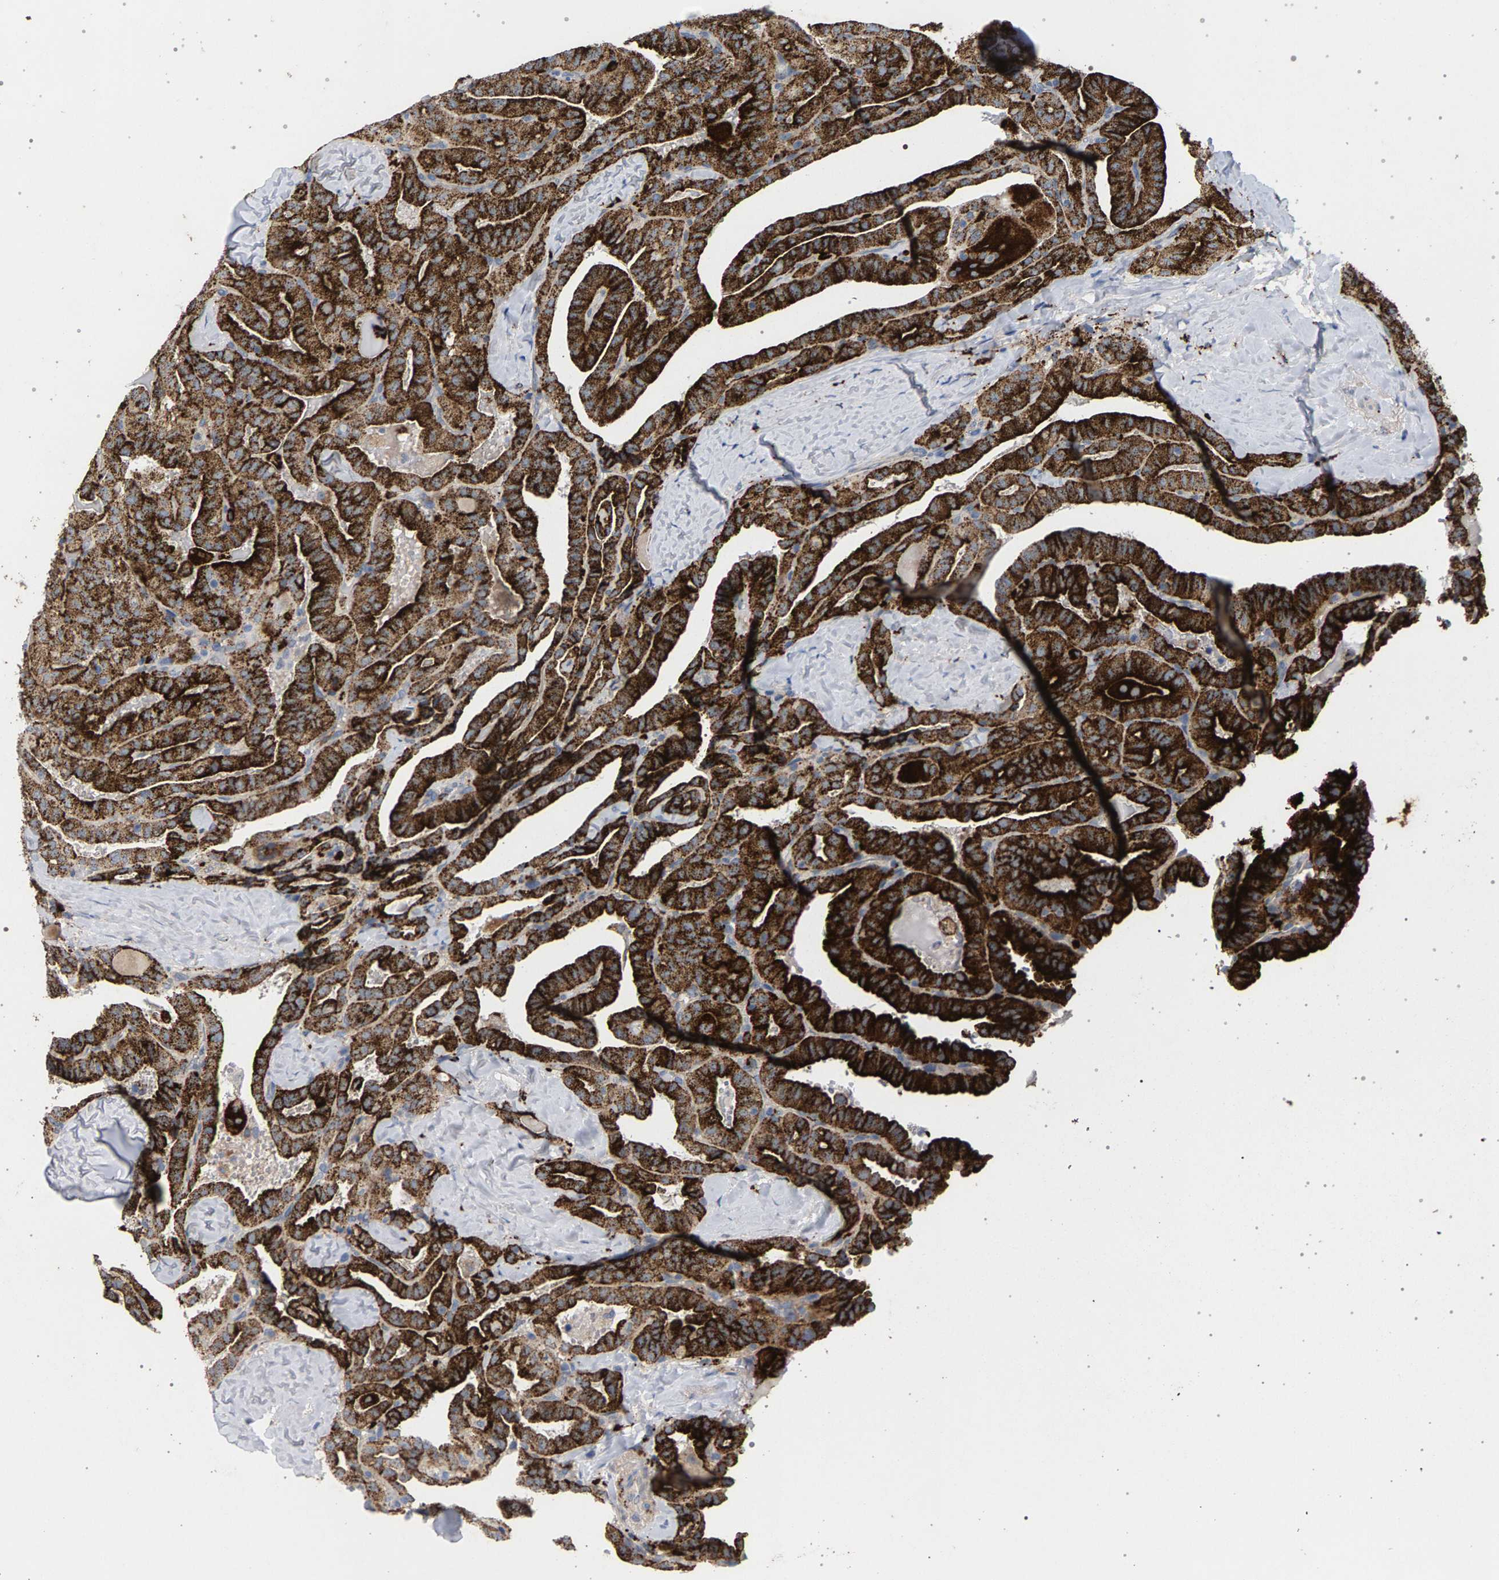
{"staining": {"intensity": "strong", "quantity": ">75%", "location": "cytoplasmic/membranous"}, "tissue": "thyroid cancer", "cell_type": "Tumor cells", "image_type": "cancer", "snomed": [{"axis": "morphology", "description": "Papillary adenocarcinoma, NOS"}, {"axis": "topography", "description": "Thyroid gland"}], "caption": "There is high levels of strong cytoplasmic/membranous staining in tumor cells of thyroid cancer, as demonstrated by immunohistochemical staining (brown color).", "gene": "MAMDC2", "patient": {"sex": "male", "age": 77}}